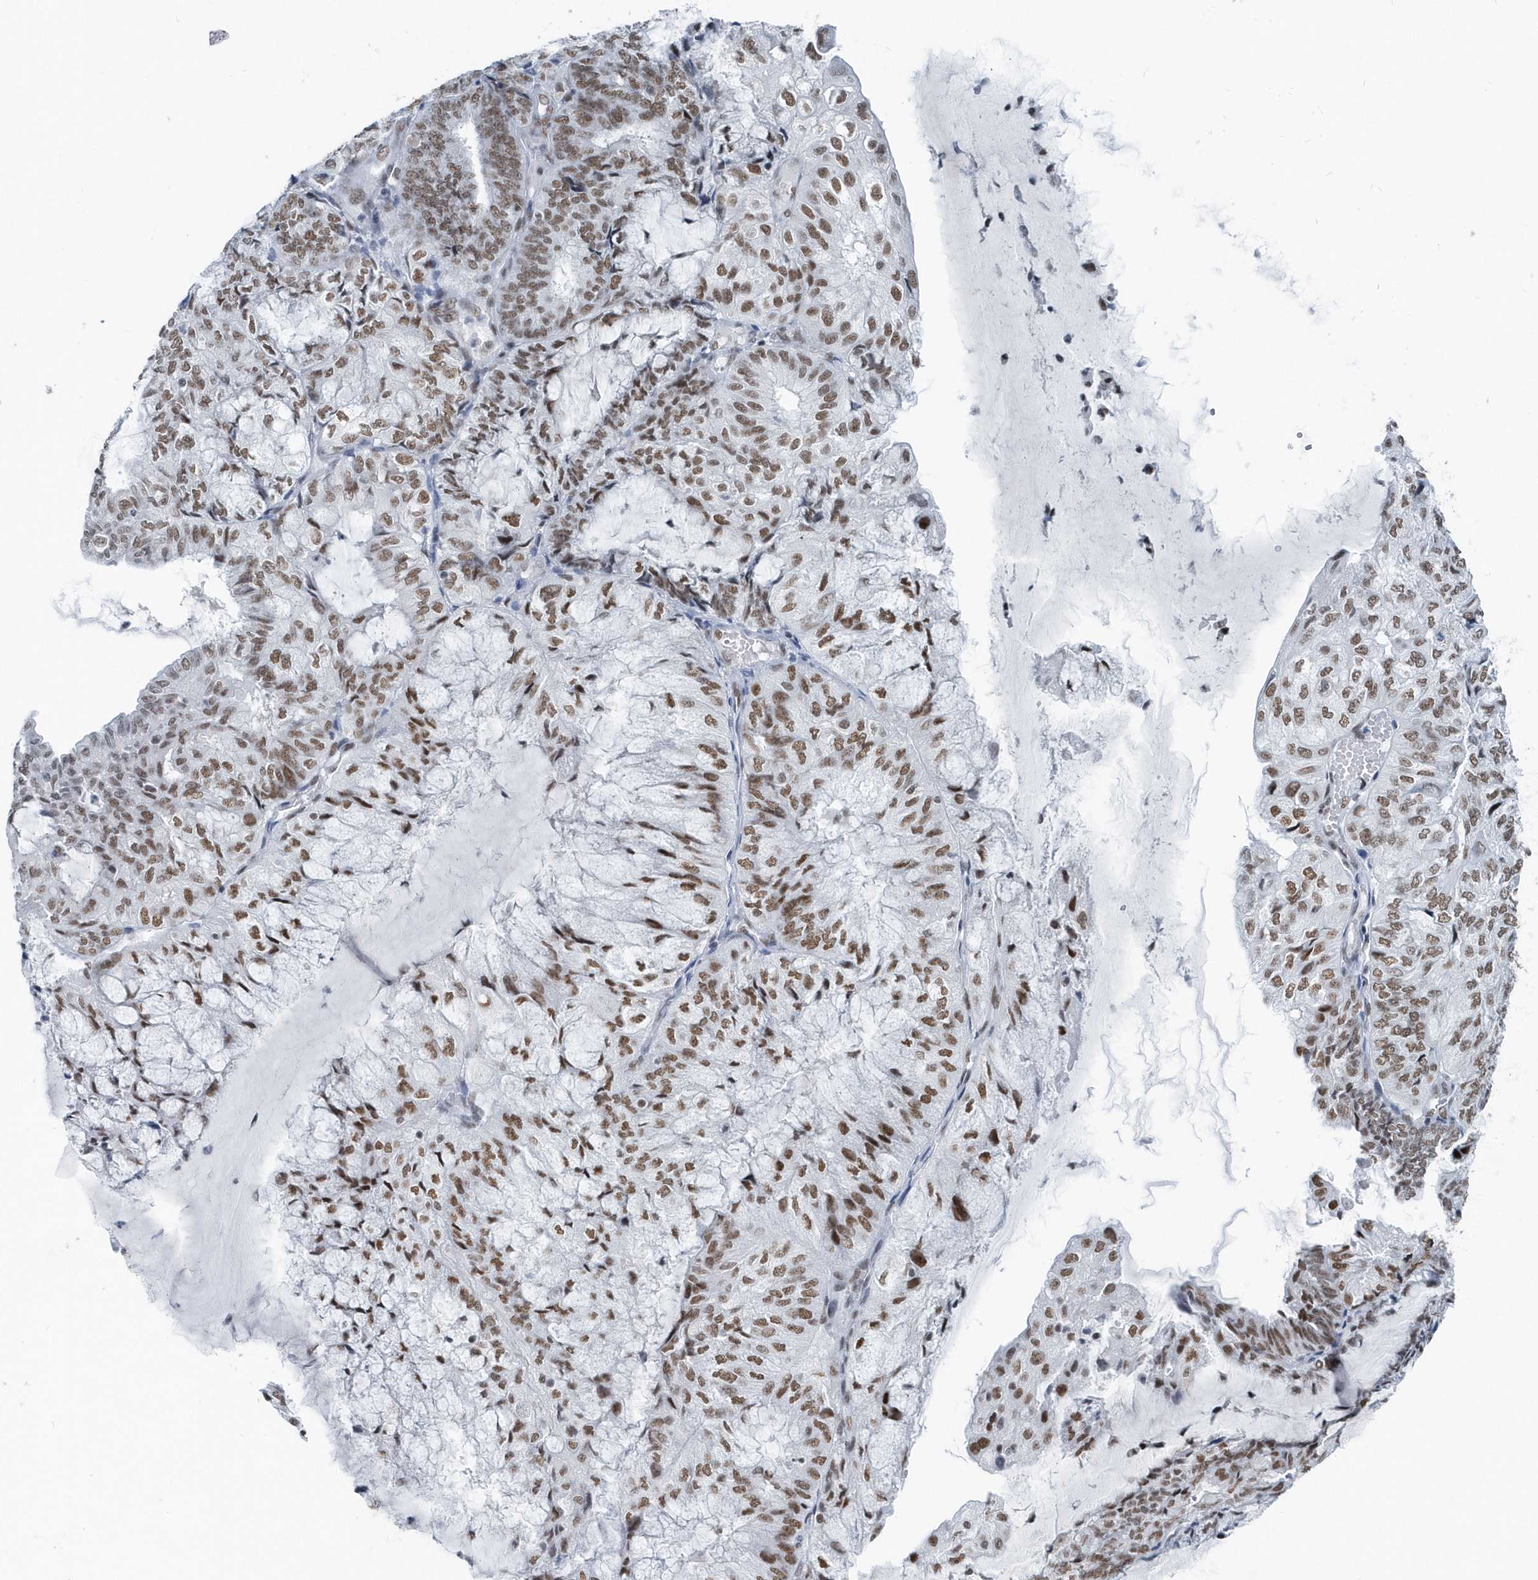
{"staining": {"intensity": "moderate", "quantity": ">75%", "location": "nuclear"}, "tissue": "endometrial cancer", "cell_type": "Tumor cells", "image_type": "cancer", "snomed": [{"axis": "morphology", "description": "Adenocarcinoma, NOS"}, {"axis": "topography", "description": "Endometrium"}], "caption": "Adenocarcinoma (endometrial) stained with a brown dye demonstrates moderate nuclear positive expression in about >75% of tumor cells.", "gene": "FIP1L1", "patient": {"sex": "female", "age": 81}}